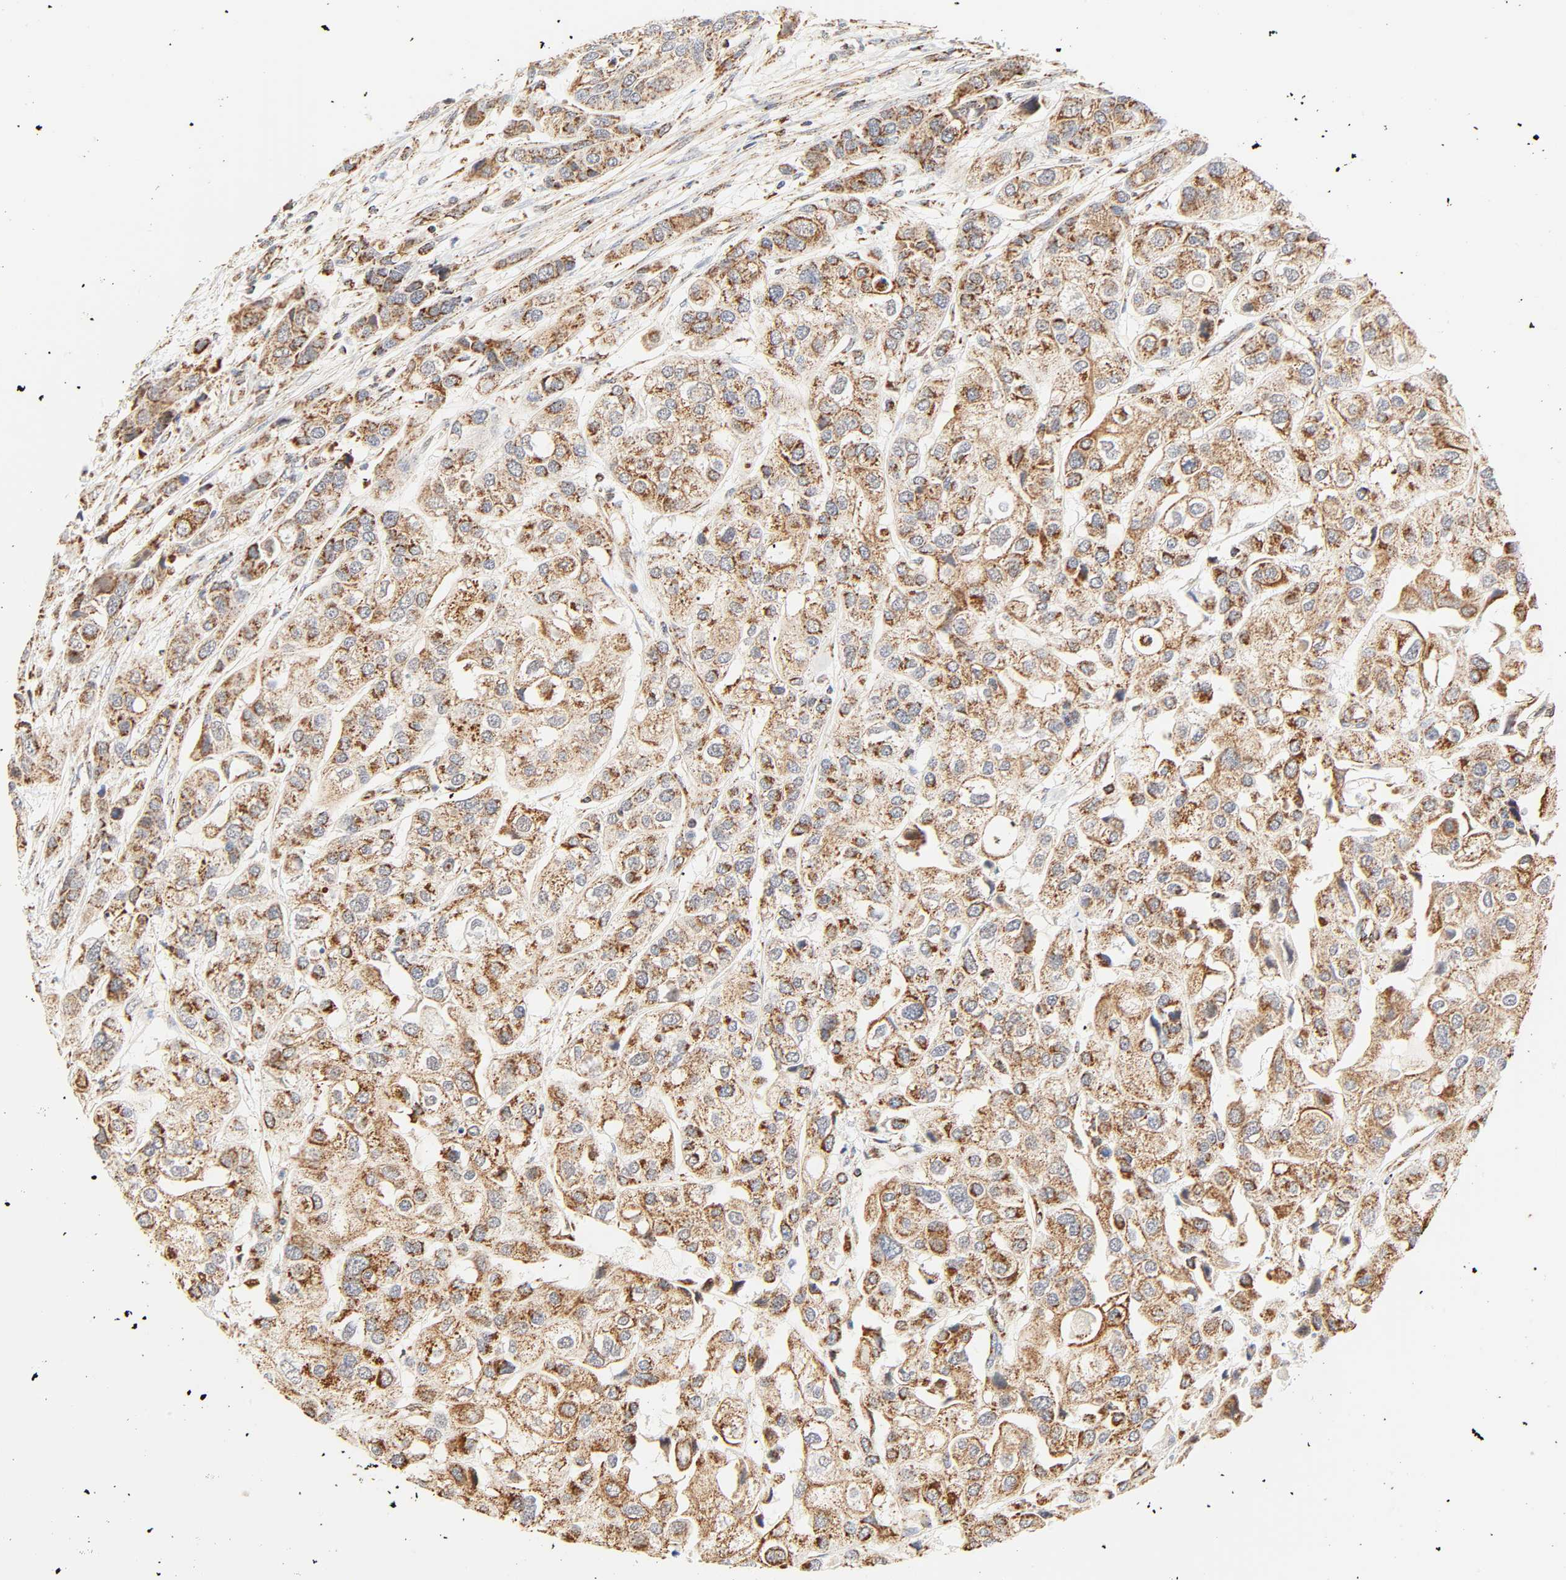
{"staining": {"intensity": "moderate", "quantity": ">75%", "location": "cytoplasmic/membranous"}, "tissue": "urothelial cancer", "cell_type": "Tumor cells", "image_type": "cancer", "snomed": [{"axis": "morphology", "description": "Urothelial carcinoma, High grade"}, {"axis": "topography", "description": "Urinary bladder"}], "caption": "High-grade urothelial carcinoma stained with a protein marker displays moderate staining in tumor cells.", "gene": "ZMAT5", "patient": {"sex": "female", "age": 64}}